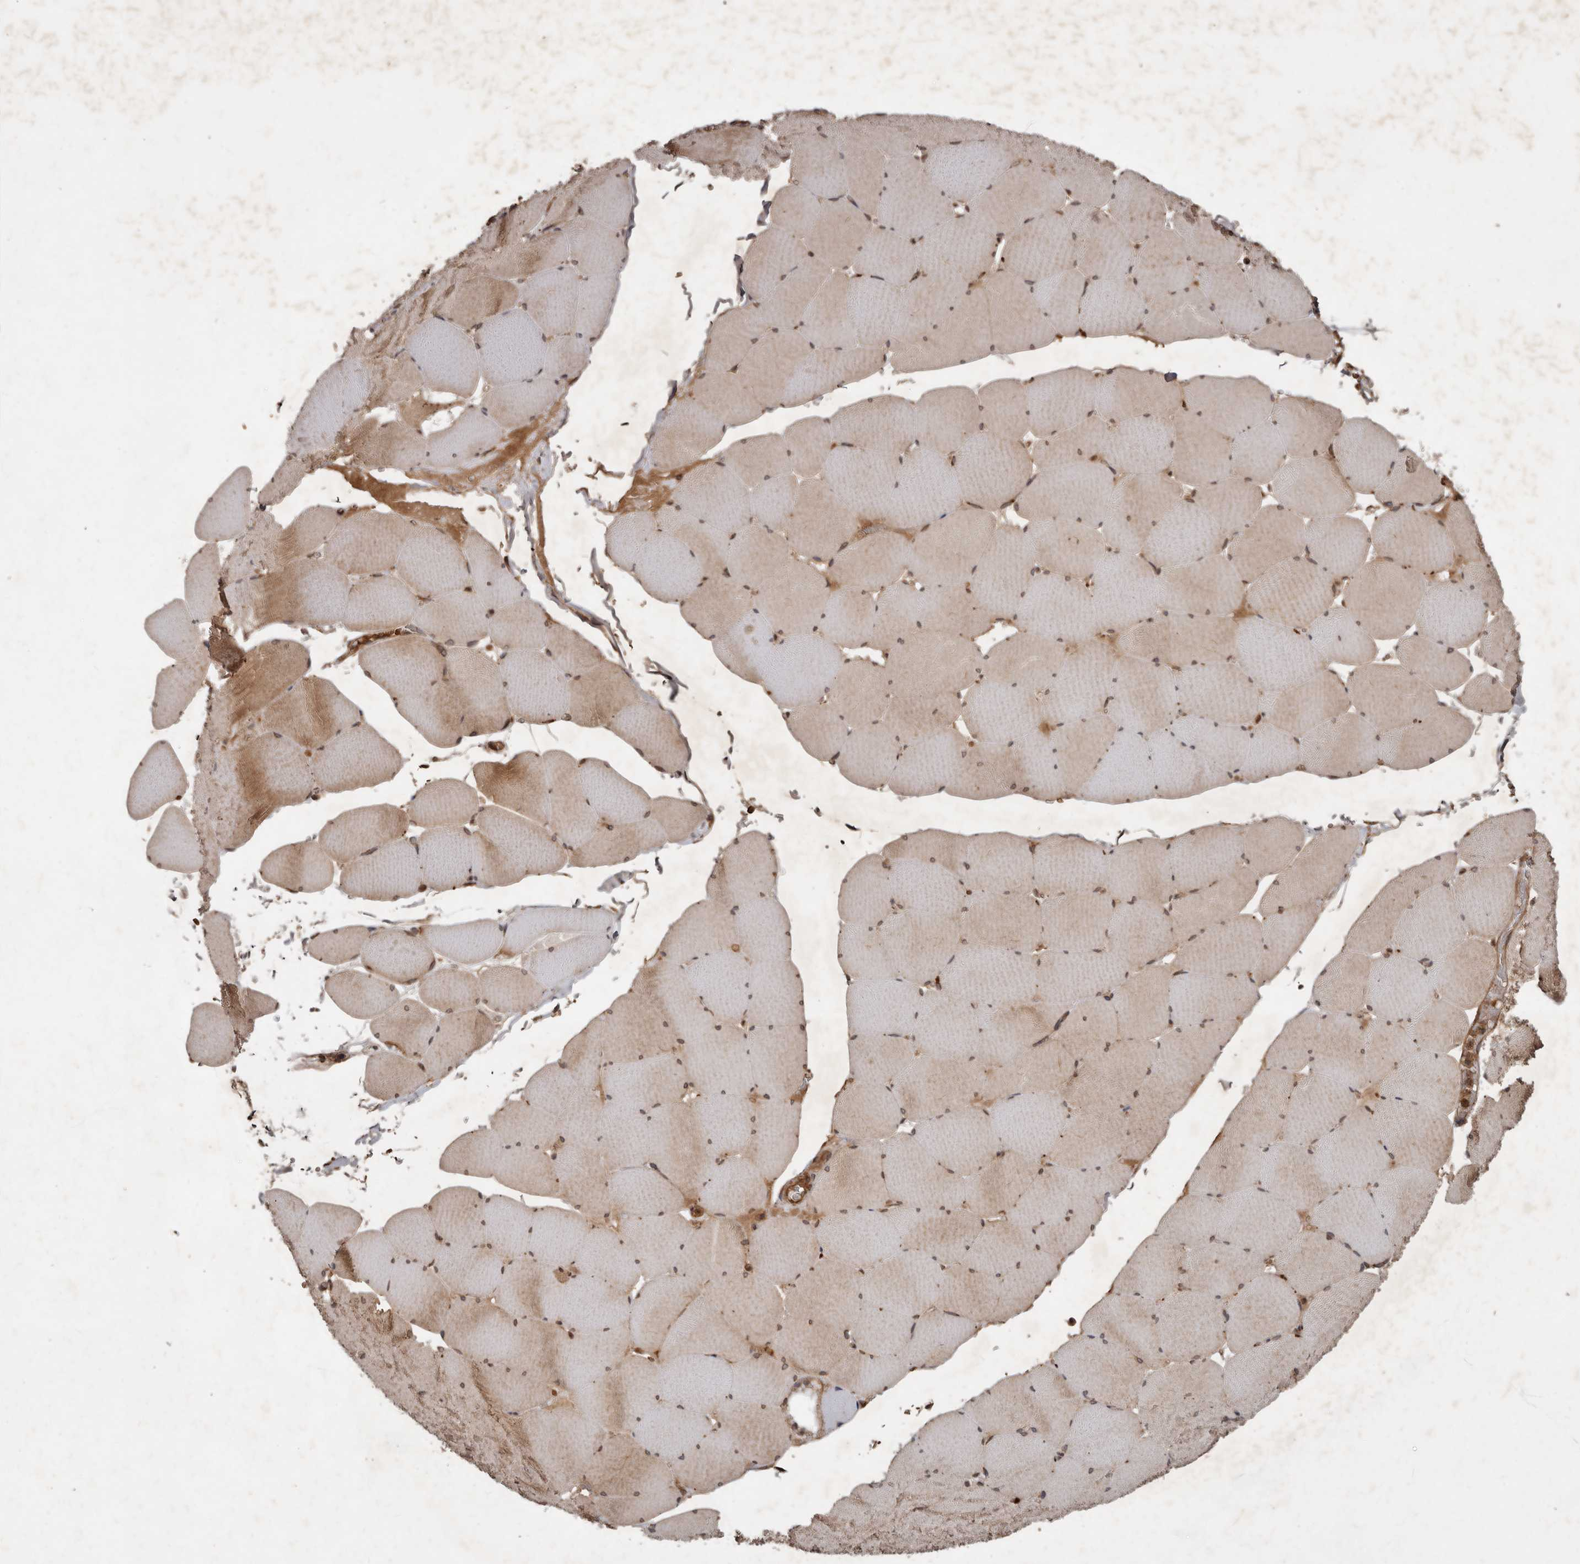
{"staining": {"intensity": "moderate", "quantity": "25%-75%", "location": "cytoplasmic/membranous,nuclear"}, "tissue": "skeletal muscle", "cell_type": "Myocytes", "image_type": "normal", "snomed": [{"axis": "morphology", "description": "Normal tissue, NOS"}, {"axis": "topography", "description": "Skeletal muscle"}, {"axis": "topography", "description": "Head-Neck"}], "caption": "Brown immunohistochemical staining in unremarkable skeletal muscle demonstrates moderate cytoplasmic/membranous,nuclear staining in about 25%-75% of myocytes.", "gene": "STK36", "patient": {"sex": "male", "age": 66}}